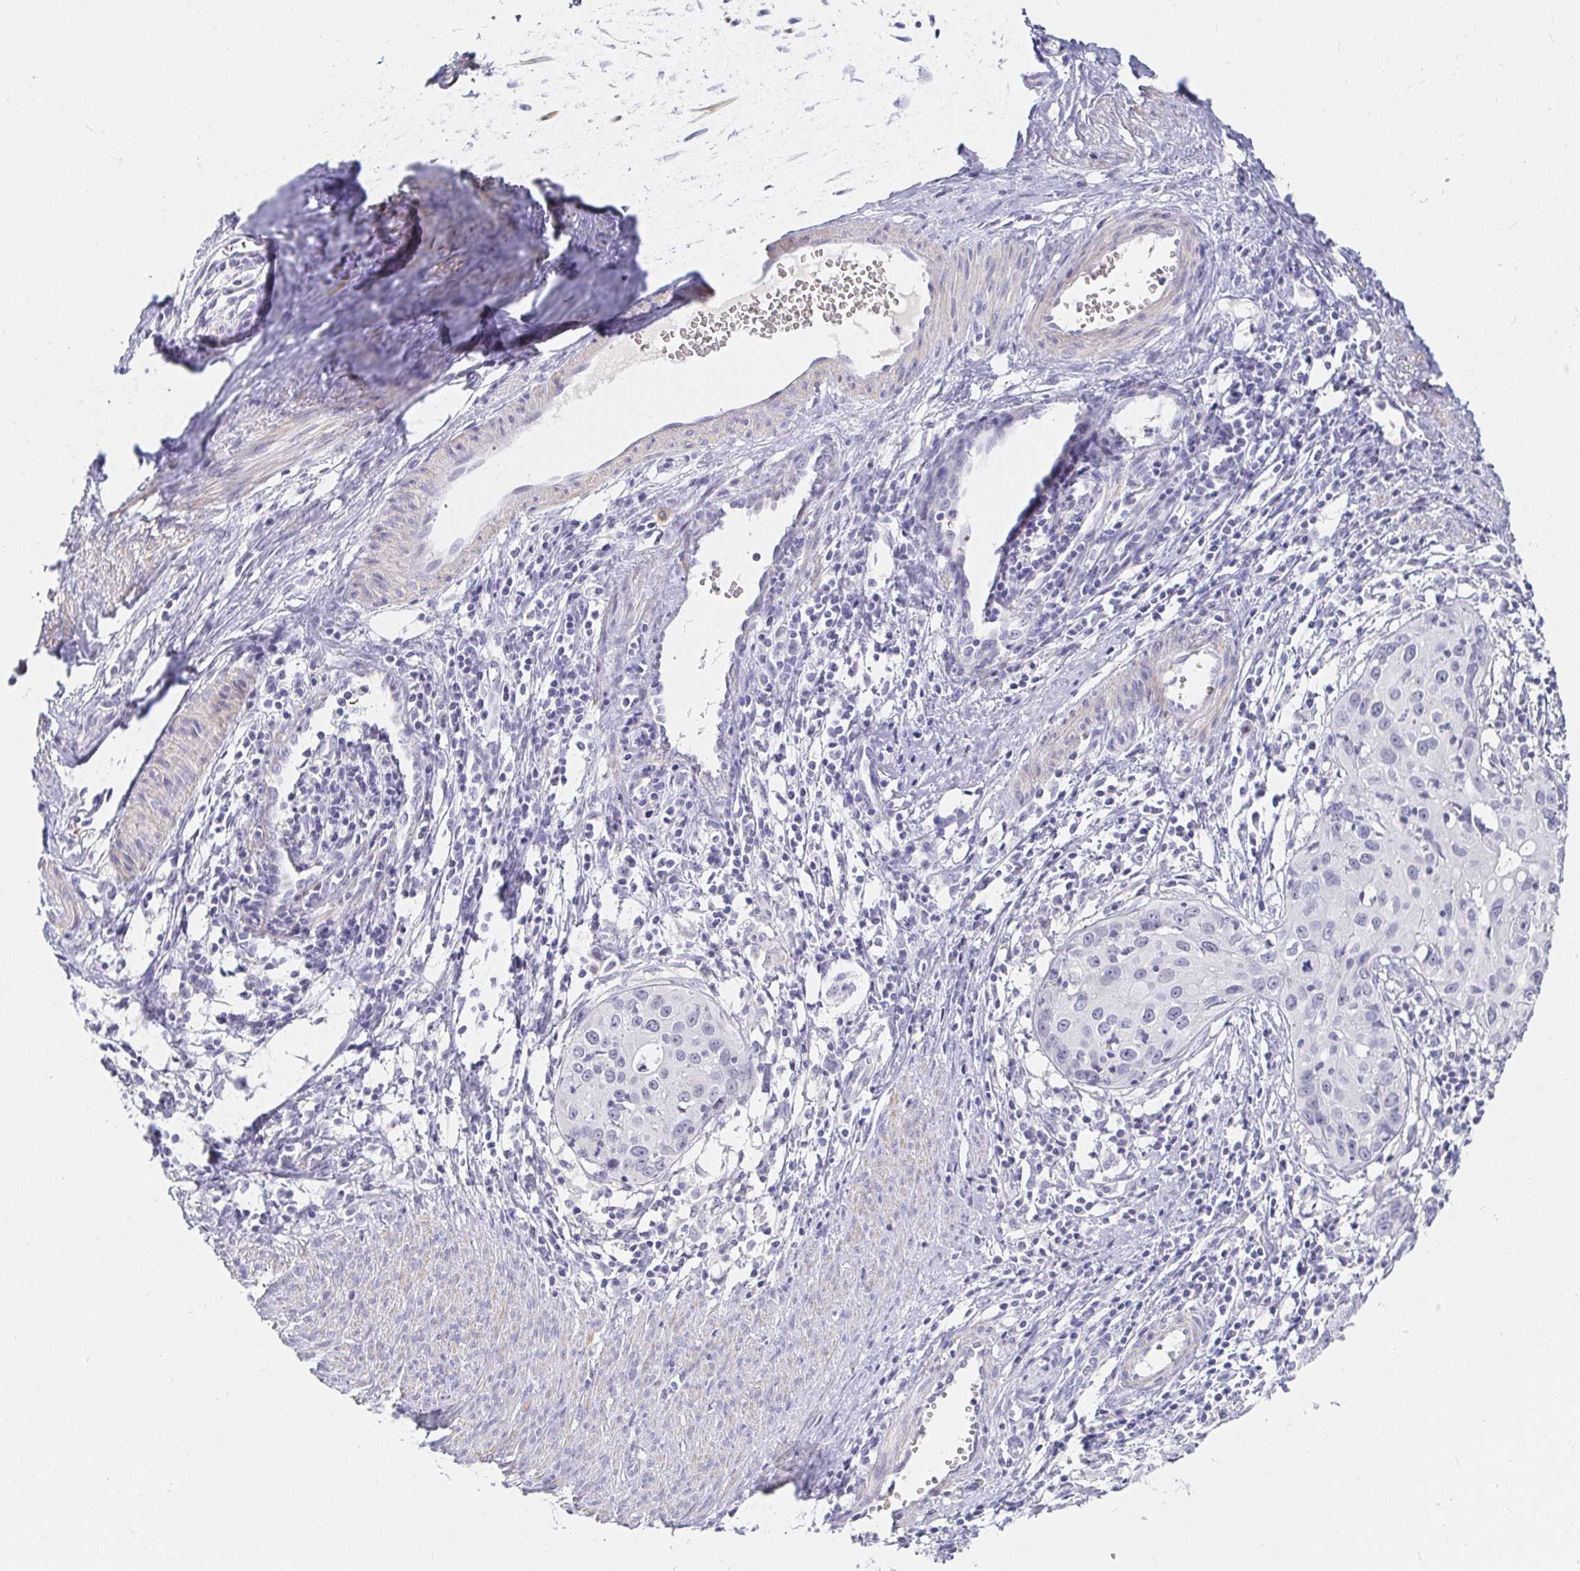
{"staining": {"intensity": "negative", "quantity": "none", "location": "none"}, "tissue": "cervical cancer", "cell_type": "Tumor cells", "image_type": "cancer", "snomed": [{"axis": "morphology", "description": "Squamous cell carcinoma, NOS"}, {"axis": "topography", "description": "Cervix"}], "caption": "Human cervical squamous cell carcinoma stained for a protein using IHC displays no expression in tumor cells.", "gene": "FGF21", "patient": {"sex": "female", "age": 40}}